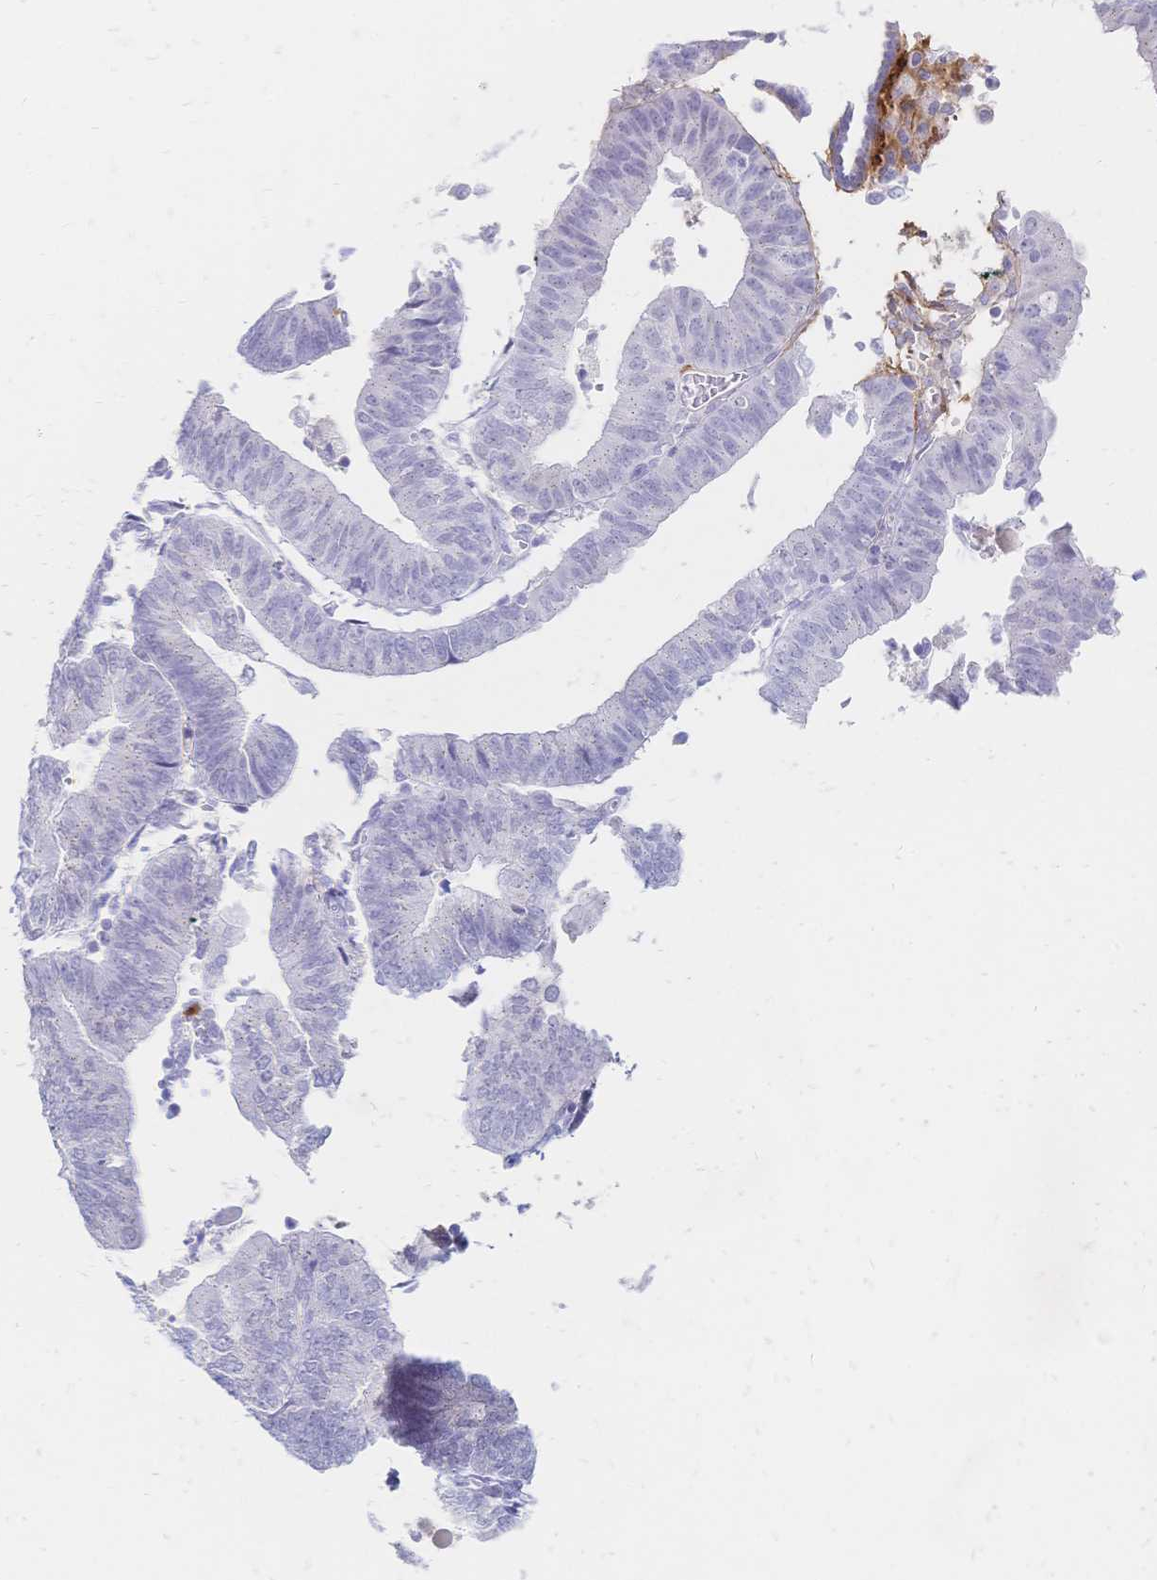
{"staining": {"intensity": "negative", "quantity": "none", "location": "none"}, "tissue": "endometrial cancer", "cell_type": "Tumor cells", "image_type": "cancer", "snomed": [{"axis": "morphology", "description": "Adenocarcinoma, NOS"}, {"axis": "topography", "description": "Endometrium"}], "caption": "Adenocarcinoma (endometrial) was stained to show a protein in brown. There is no significant expression in tumor cells.", "gene": "PSORS1C2", "patient": {"sex": "female", "age": 65}}